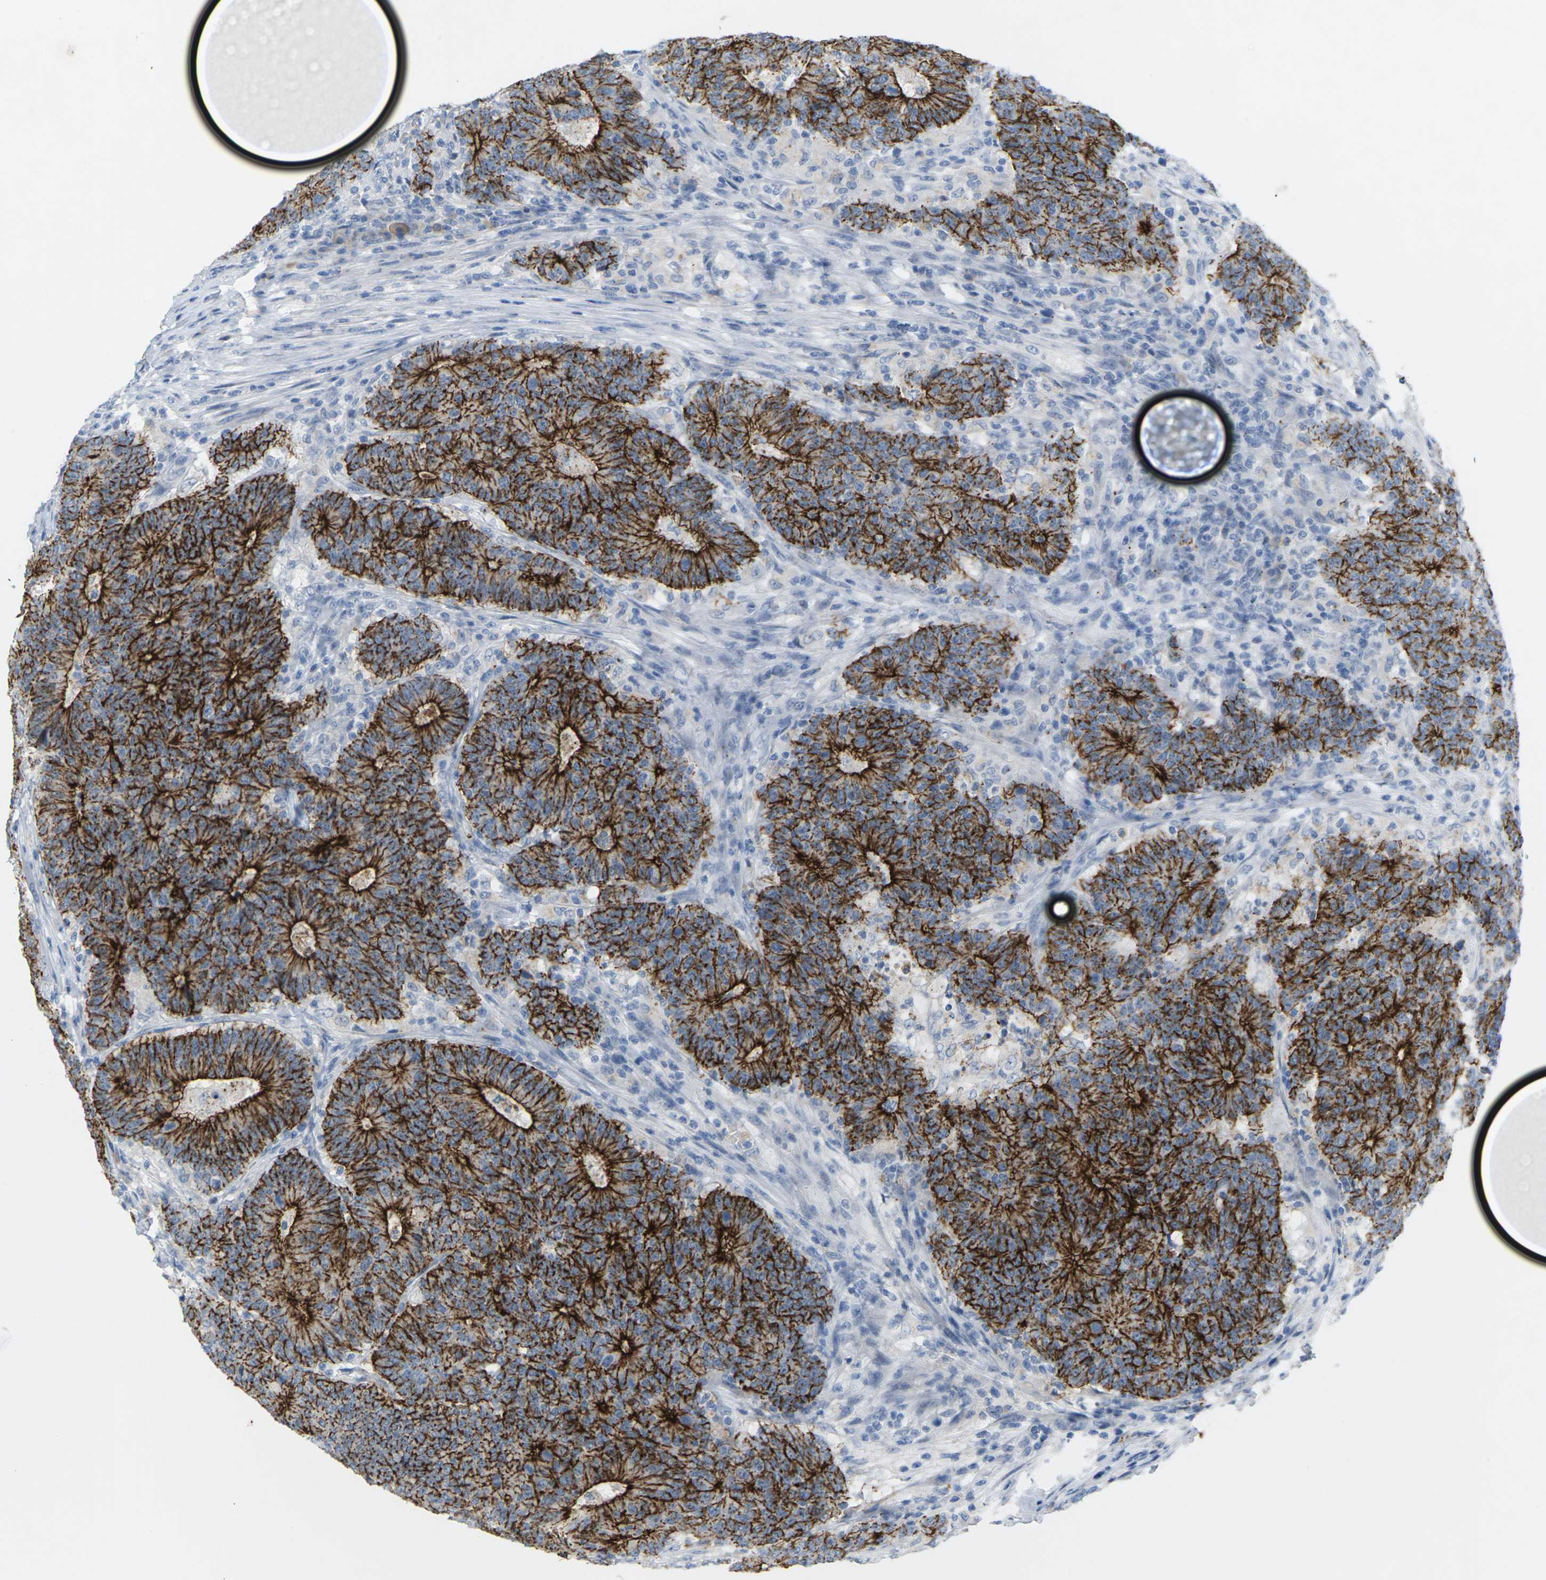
{"staining": {"intensity": "strong", "quantity": ">75%", "location": "cytoplasmic/membranous"}, "tissue": "colorectal cancer", "cell_type": "Tumor cells", "image_type": "cancer", "snomed": [{"axis": "morphology", "description": "Normal tissue, NOS"}, {"axis": "morphology", "description": "Adenocarcinoma, NOS"}, {"axis": "topography", "description": "Colon"}], "caption": "Protein expression analysis of human colorectal cancer (adenocarcinoma) reveals strong cytoplasmic/membranous positivity in about >75% of tumor cells. The staining was performed using DAB to visualize the protein expression in brown, while the nuclei were stained in blue with hematoxylin (Magnification: 20x).", "gene": "CLDN3", "patient": {"sex": "female", "age": 75}}